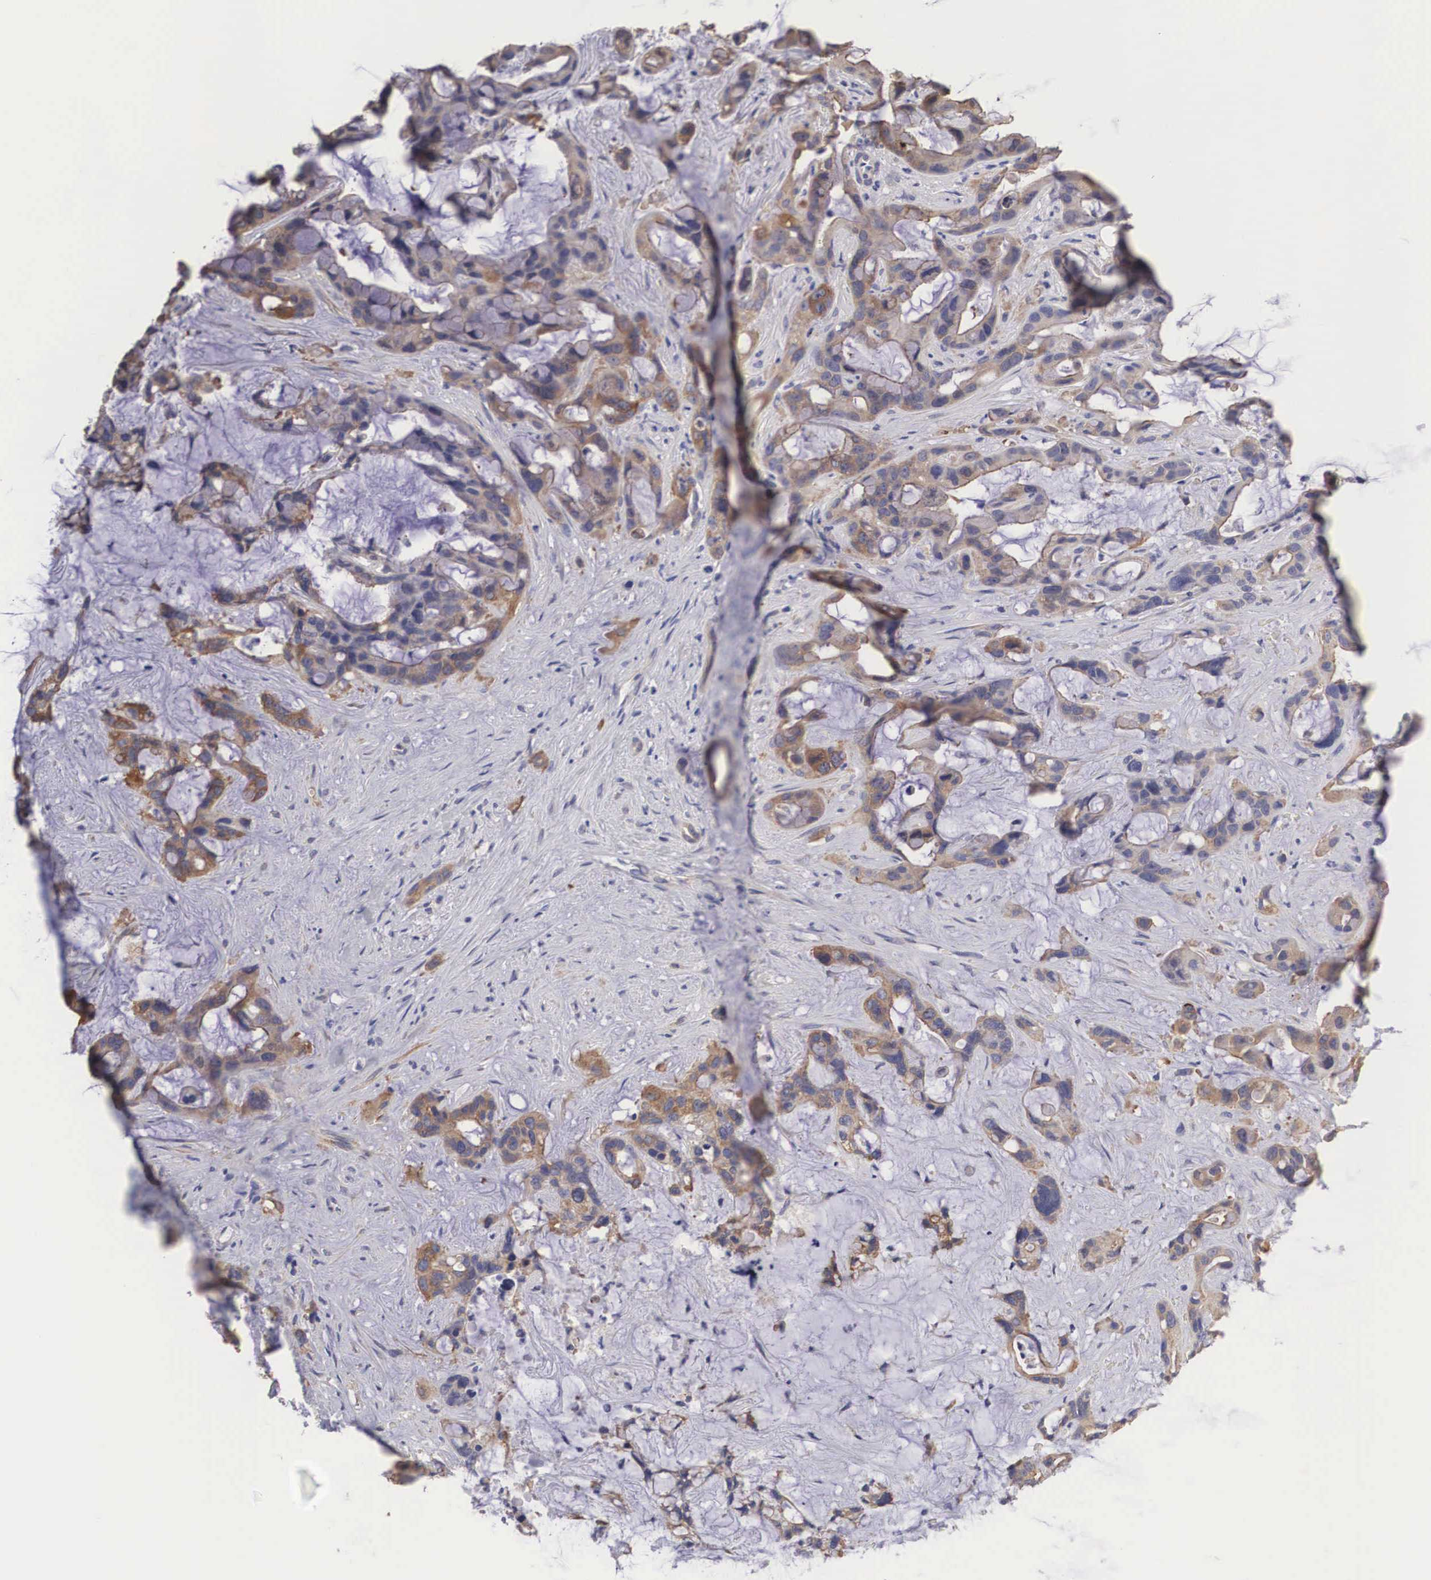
{"staining": {"intensity": "moderate", "quantity": "25%-75%", "location": "cytoplasmic/membranous"}, "tissue": "liver cancer", "cell_type": "Tumor cells", "image_type": "cancer", "snomed": [{"axis": "morphology", "description": "Cholangiocarcinoma"}, {"axis": "topography", "description": "Liver"}], "caption": "Moderate cytoplasmic/membranous protein expression is seen in about 25%-75% of tumor cells in cholangiocarcinoma (liver).", "gene": "TXLNG", "patient": {"sex": "female", "age": 65}}